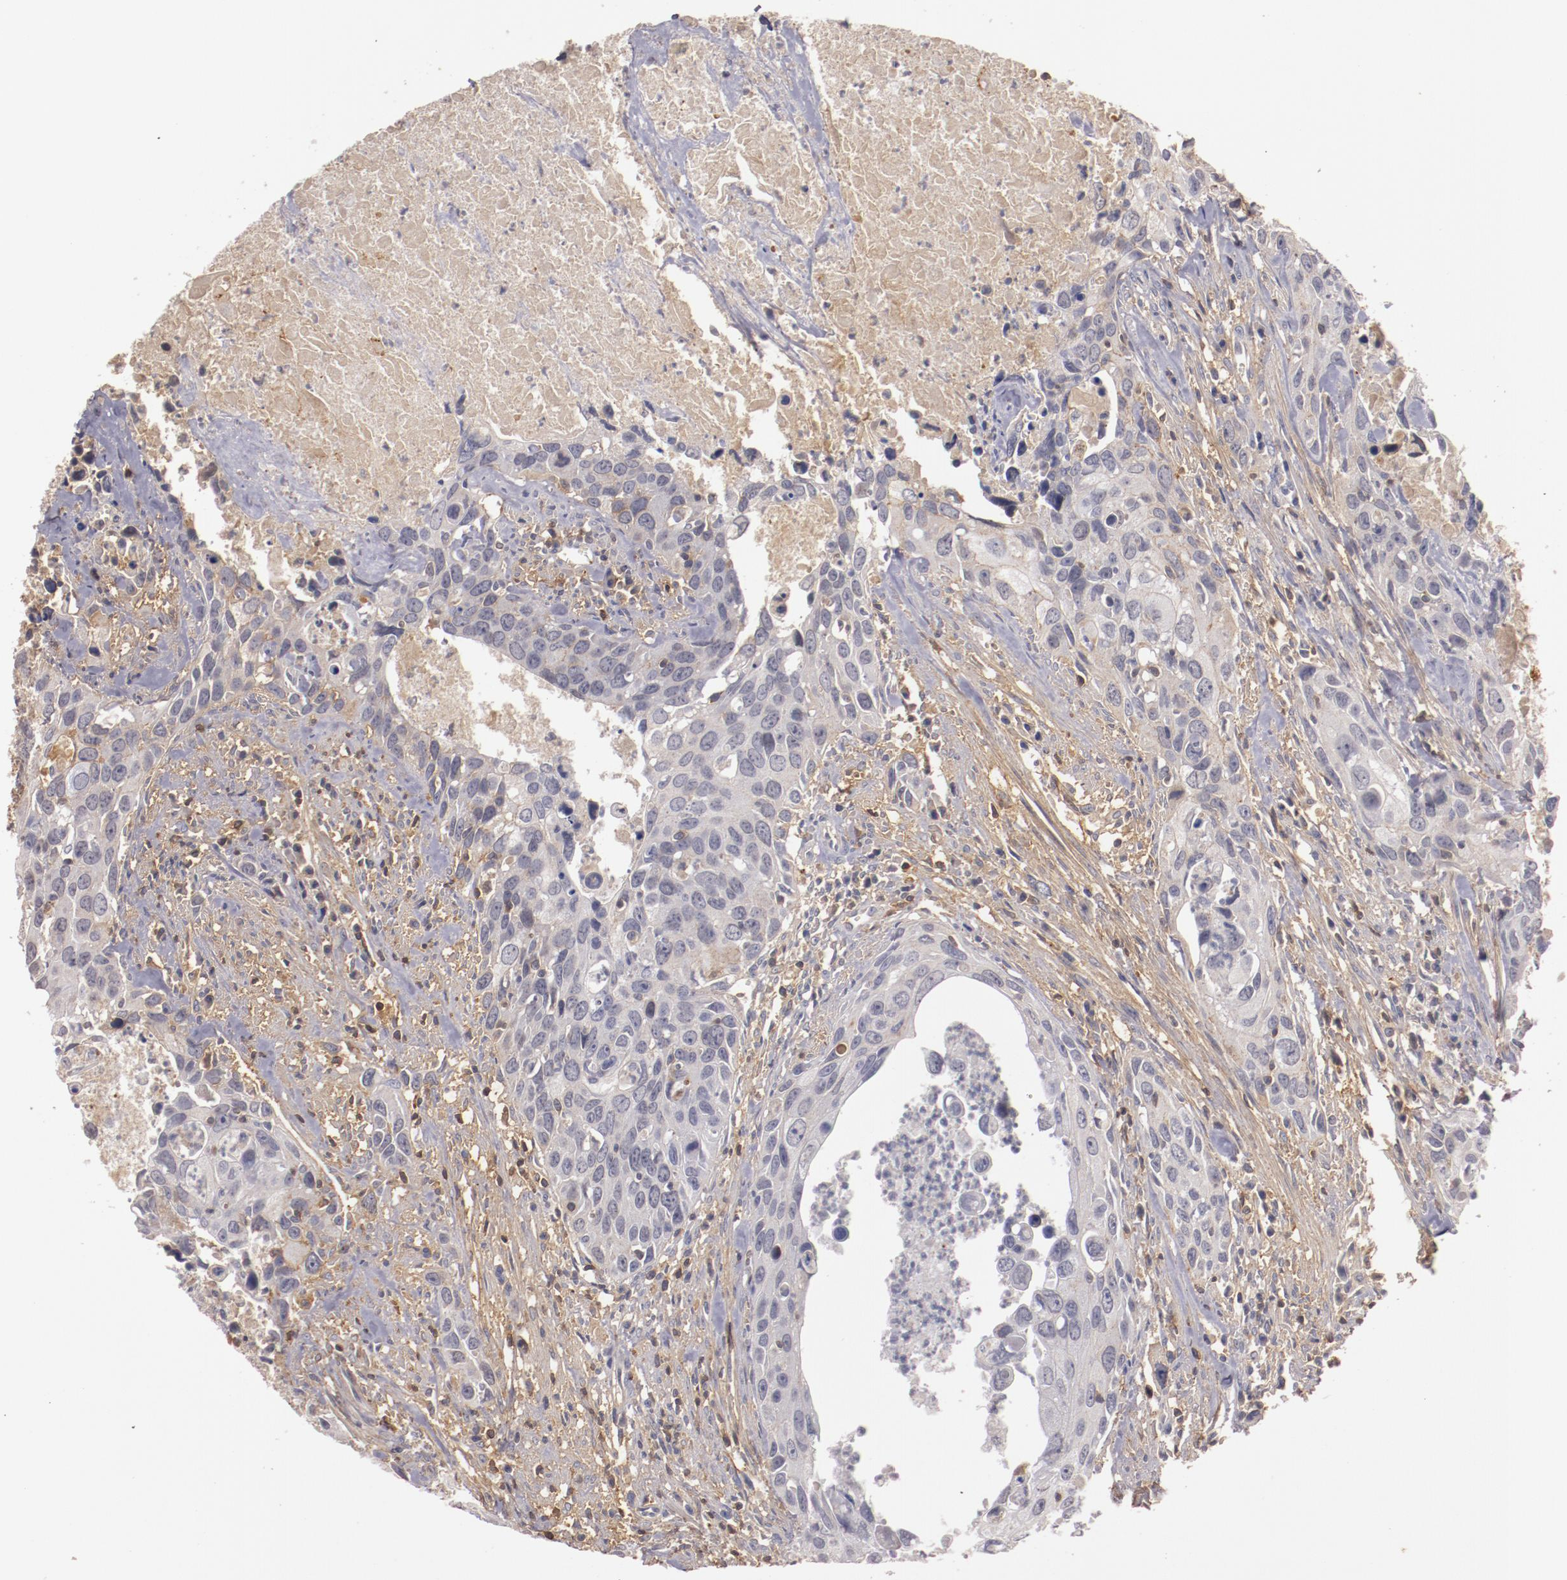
{"staining": {"intensity": "negative", "quantity": "none", "location": "none"}, "tissue": "urothelial cancer", "cell_type": "Tumor cells", "image_type": "cancer", "snomed": [{"axis": "morphology", "description": "Urothelial carcinoma, High grade"}, {"axis": "topography", "description": "Urinary bladder"}], "caption": "A micrograph of human urothelial carcinoma (high-grade) is negative for staining in tumor cells.", "gene": "MBL2", "patient": {"sex": "male", "age": 71}}